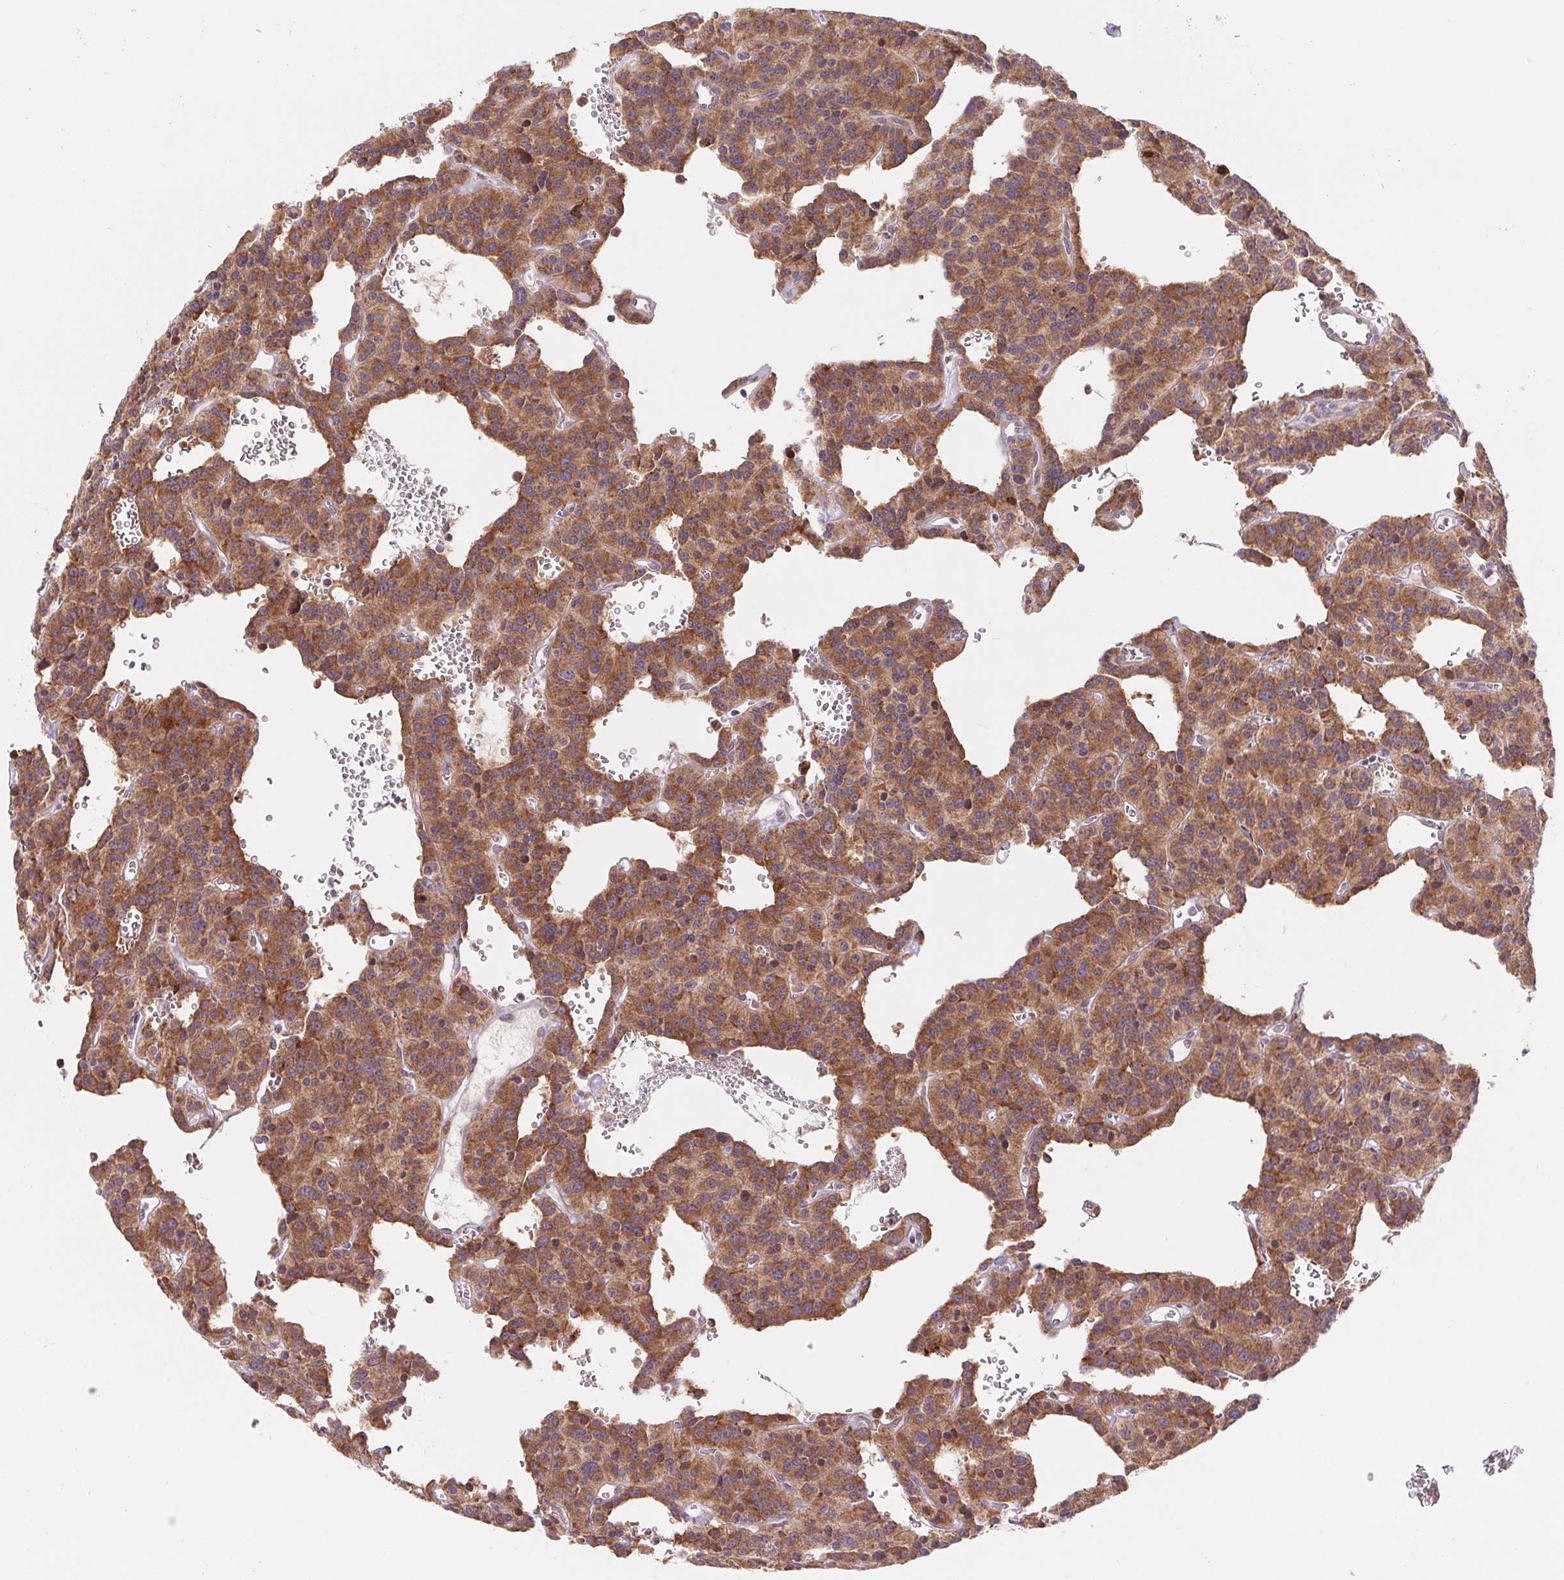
{"staining": {"intensity": "moderate", "quantity": ">75%", "location": "cytoplasmic/membranous"}, "tissue": "carcinoid", "cell_type": "Tumor cells", "image_type": "cancer", "snomed": [{"axis": "morphology", "description": "Carcinoid, malignant, NOS"}, {"axis": "topography", "description": "Lung"}], "caption": "Protein expression by immunohistochemistry reveals moderate cytoplasmic/membranous expression in about >75% of tumor cells in carcinoid (malignant).", "gene": "KLHL20", "patient": {"sex": "female", "age": 71}}